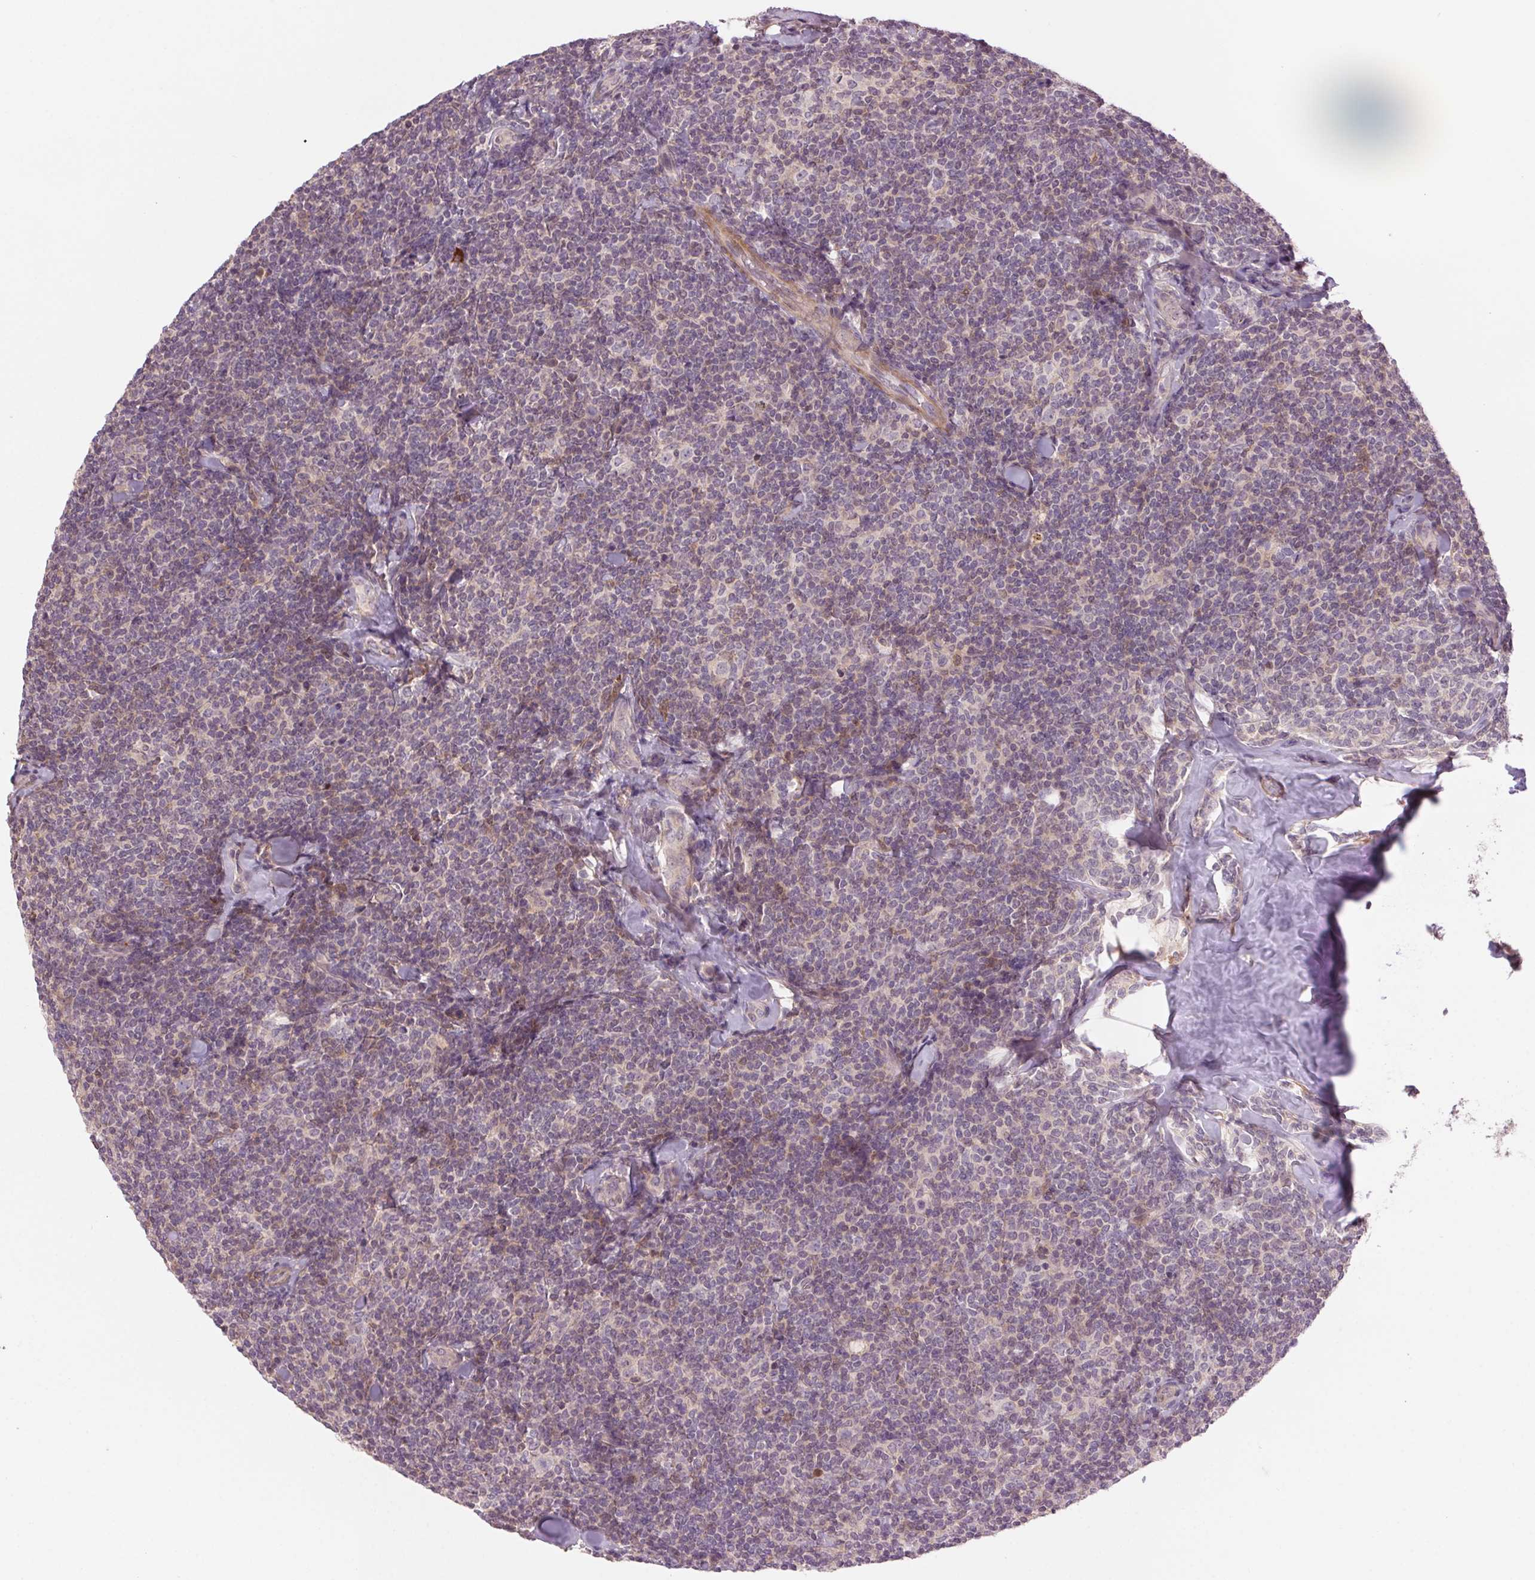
{"staining": {"intensity": "negative", "quantity": "none", "location": "none"}, "tissue": "lymphoma", "cell_type": "Tumor cells", "image_type": "cancer", "snomed": [{"axis": "morphology", "description": "Malignant lymphoma, non-Hodgkin's type, Low grade"}, {"axis": "topography", "description": "Lymph node"}], "caption": "This is an immunohistochemistry (IHC) photomicrograph of lymphoma. There is no staining in tumor cells.", "gene": "HHLA2", "patient": {"sex": "female", "age": 56}}